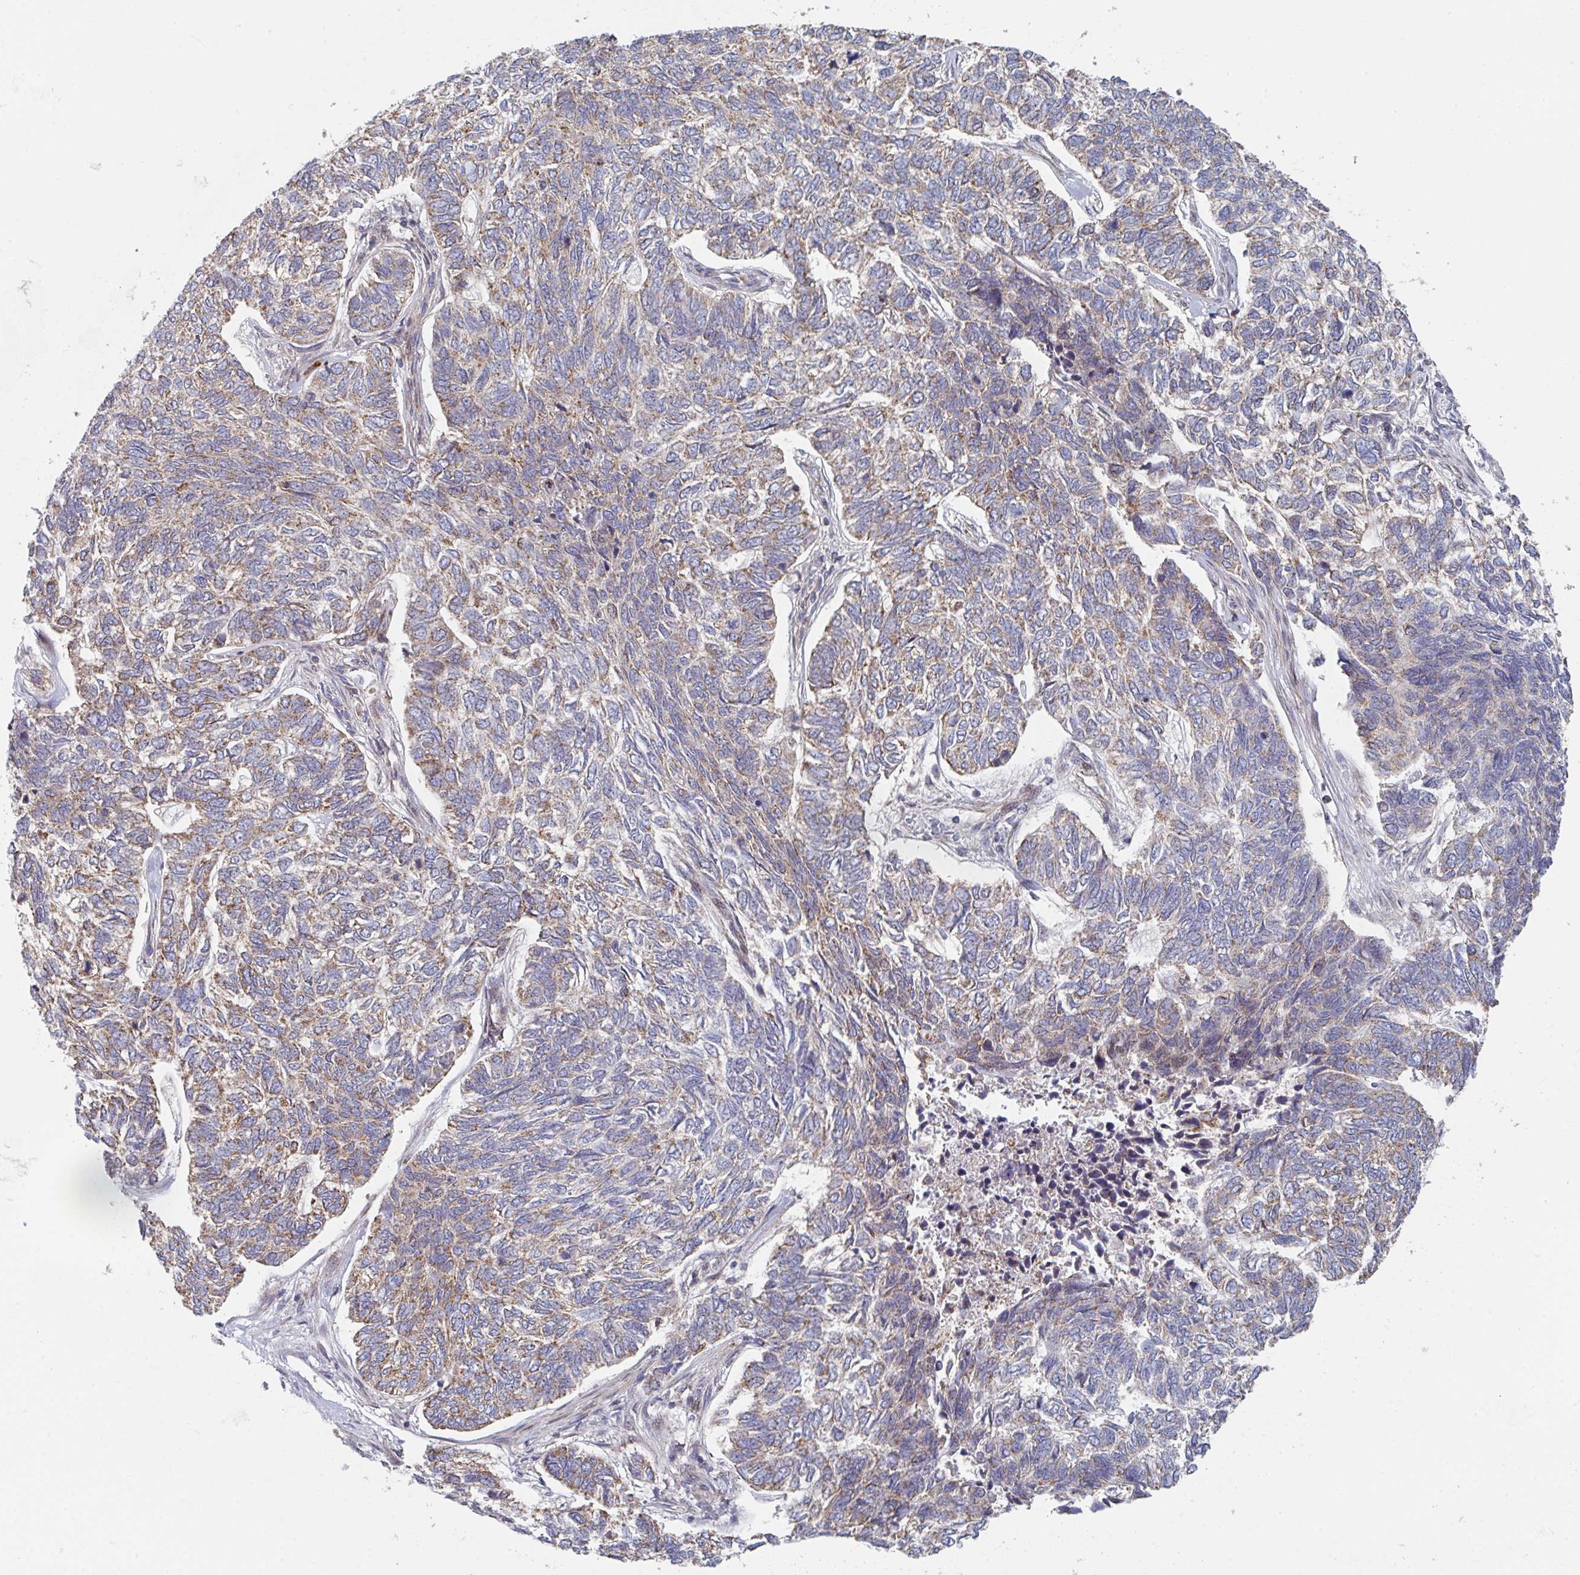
{"staining": {"intensity": "moderate", "quantity": "25%-75%", "location": "cytoplasmic/membranous"}, "tissue": "skin cancer", "cell_type": "Tumor cells", "image_type": "cancer", "snomed": [{"axis": "morphology", "description": "Basal cell carcinoma"}, {"axis": "topography", "description": "Skin"}], "caption": "A micrograph showing moderate cytoplasmic/membranous expression in about 25%-75% of tumor cells in basal cell carcinoma (skin), as visualized by brown immunohistochemical staining.", "gene": "ZNF644", "patient": {"sex": "female", "age": 65}}